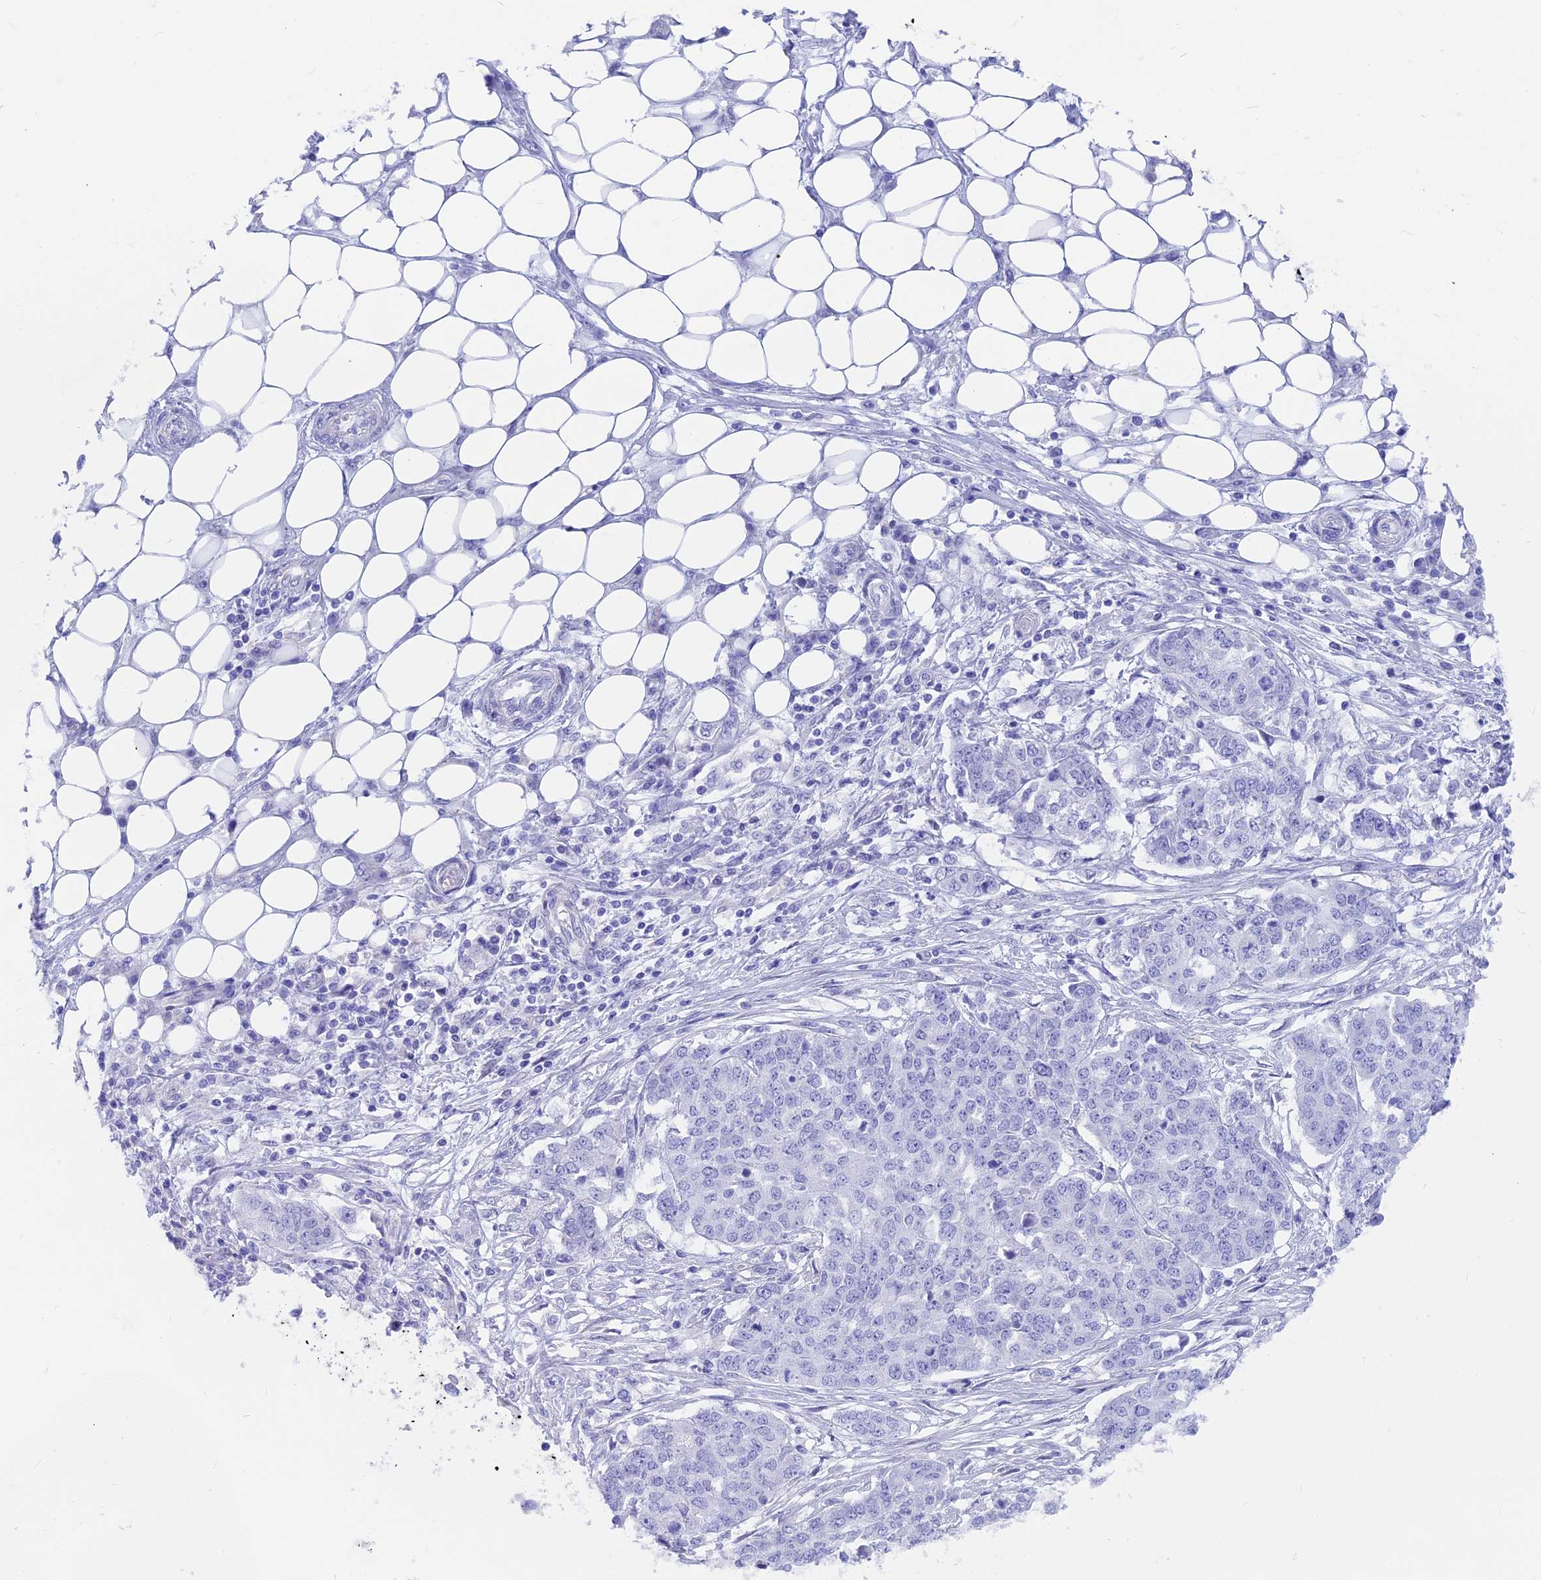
{"staining": {"intensity": "negative", "quantity": "none", "location": "none"}, "tissue": "ovarian cancer", "cell_type": "Tumor cells", "image_type": "cancer", "snomed": [{"axis": "morphology", "description": "Cystadenocarcinoma, serous, NOS"}, {"axis": "topography", "description": "Soft tissue"}, {"axis": "topography", "description": "Ovary"}], "caption": "This image is of ovarian cancer stained with immunohistochemistry to label a protein in brown with the nuclei are counter-stained blue. There is no staining in tumor cells.", "gene": "GNGT2", "patient": {"sex": "female", "age": 57}}